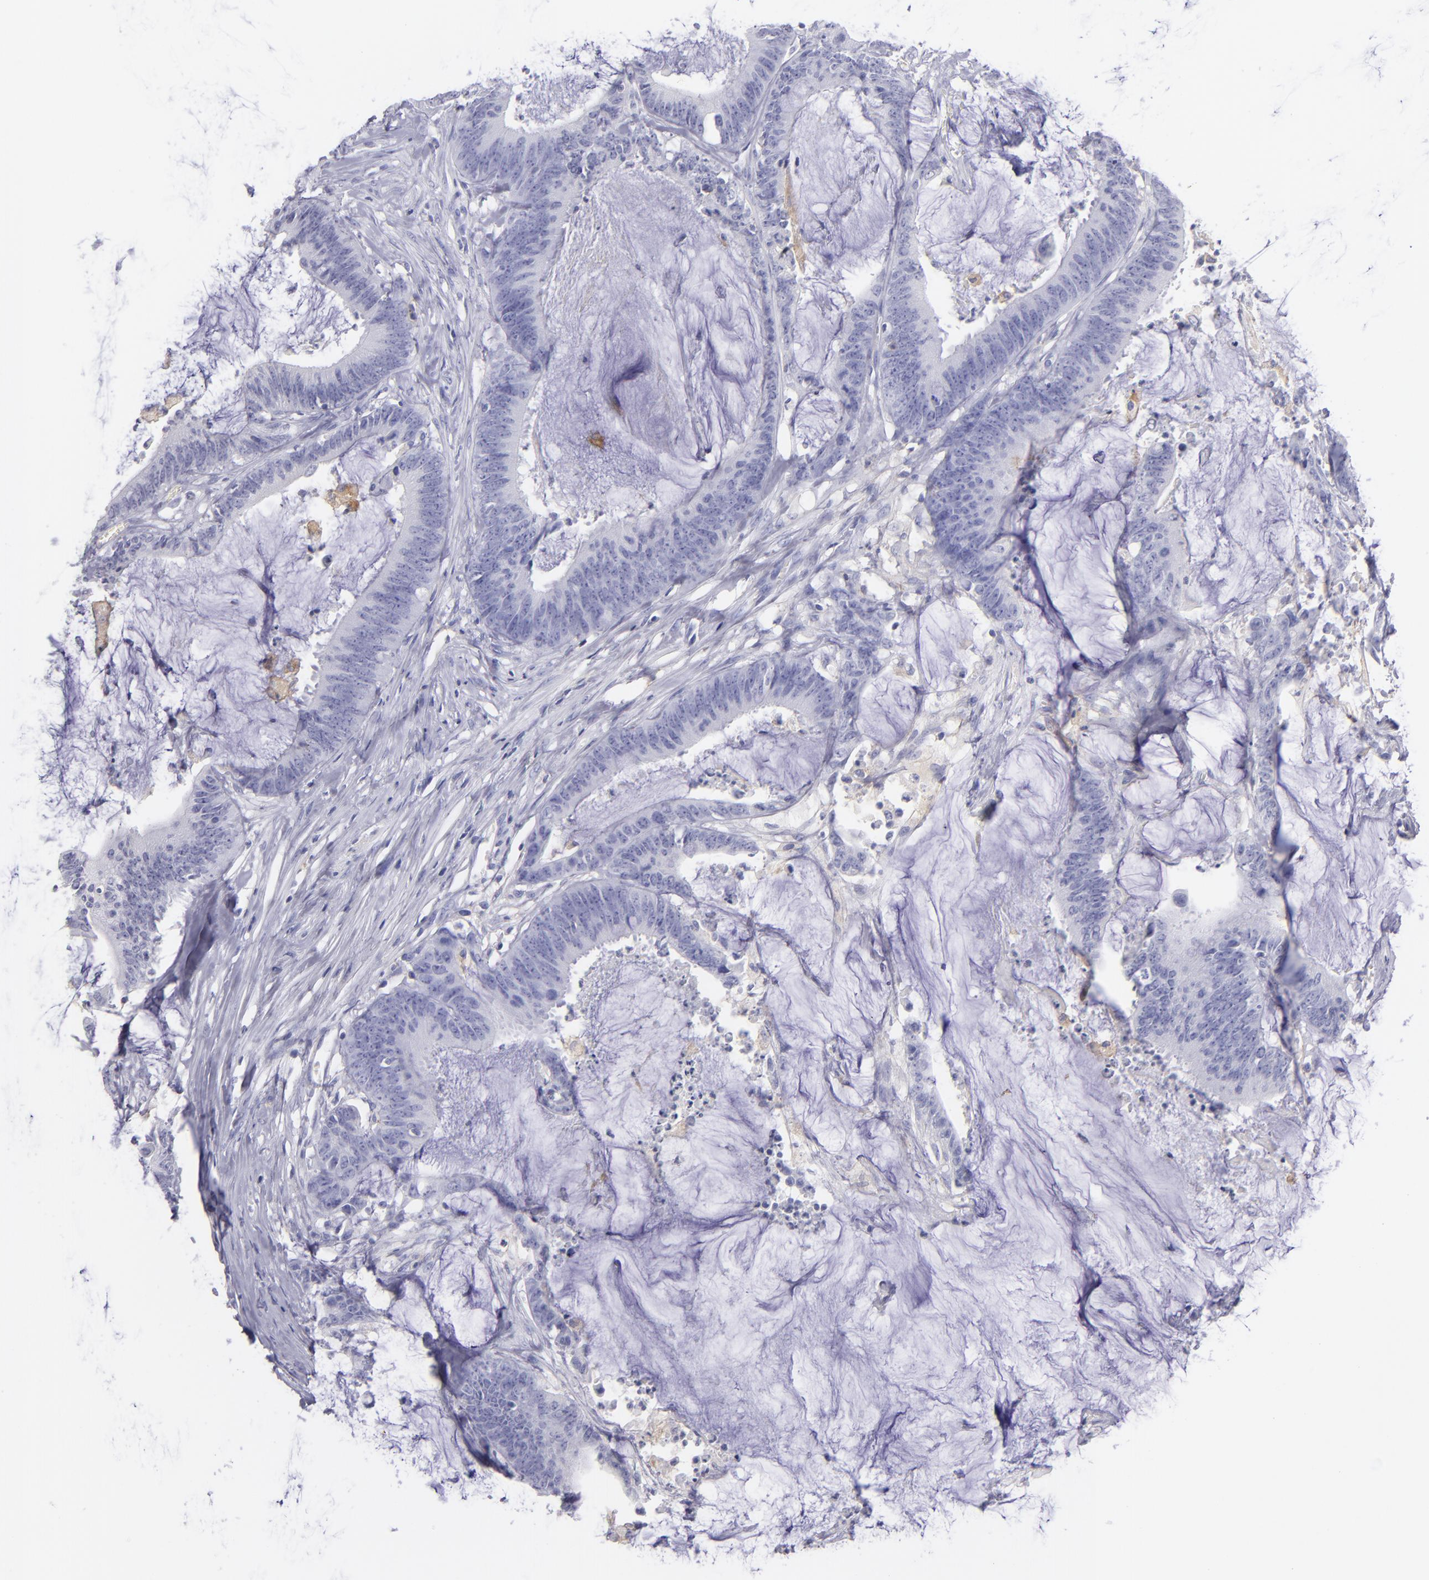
{"staining": {"intensity": "negative", "quantity": "none", "location": "none"}, "tissue": "colorectal cancer", "cell_type": "Tumor cells", "image_type": "cancer", "snomed": [{"axis": "morphology", "description": "Adenocarcinoma, NOS"}, {"axis": "topography", "description": "Rectum"}], "caption": "The image reveals no significant expression in tumor cells of colorectal cancer (adenocarcinoma).", "gene": "CD82", "patient": {"sex": "female", "age": 66}}